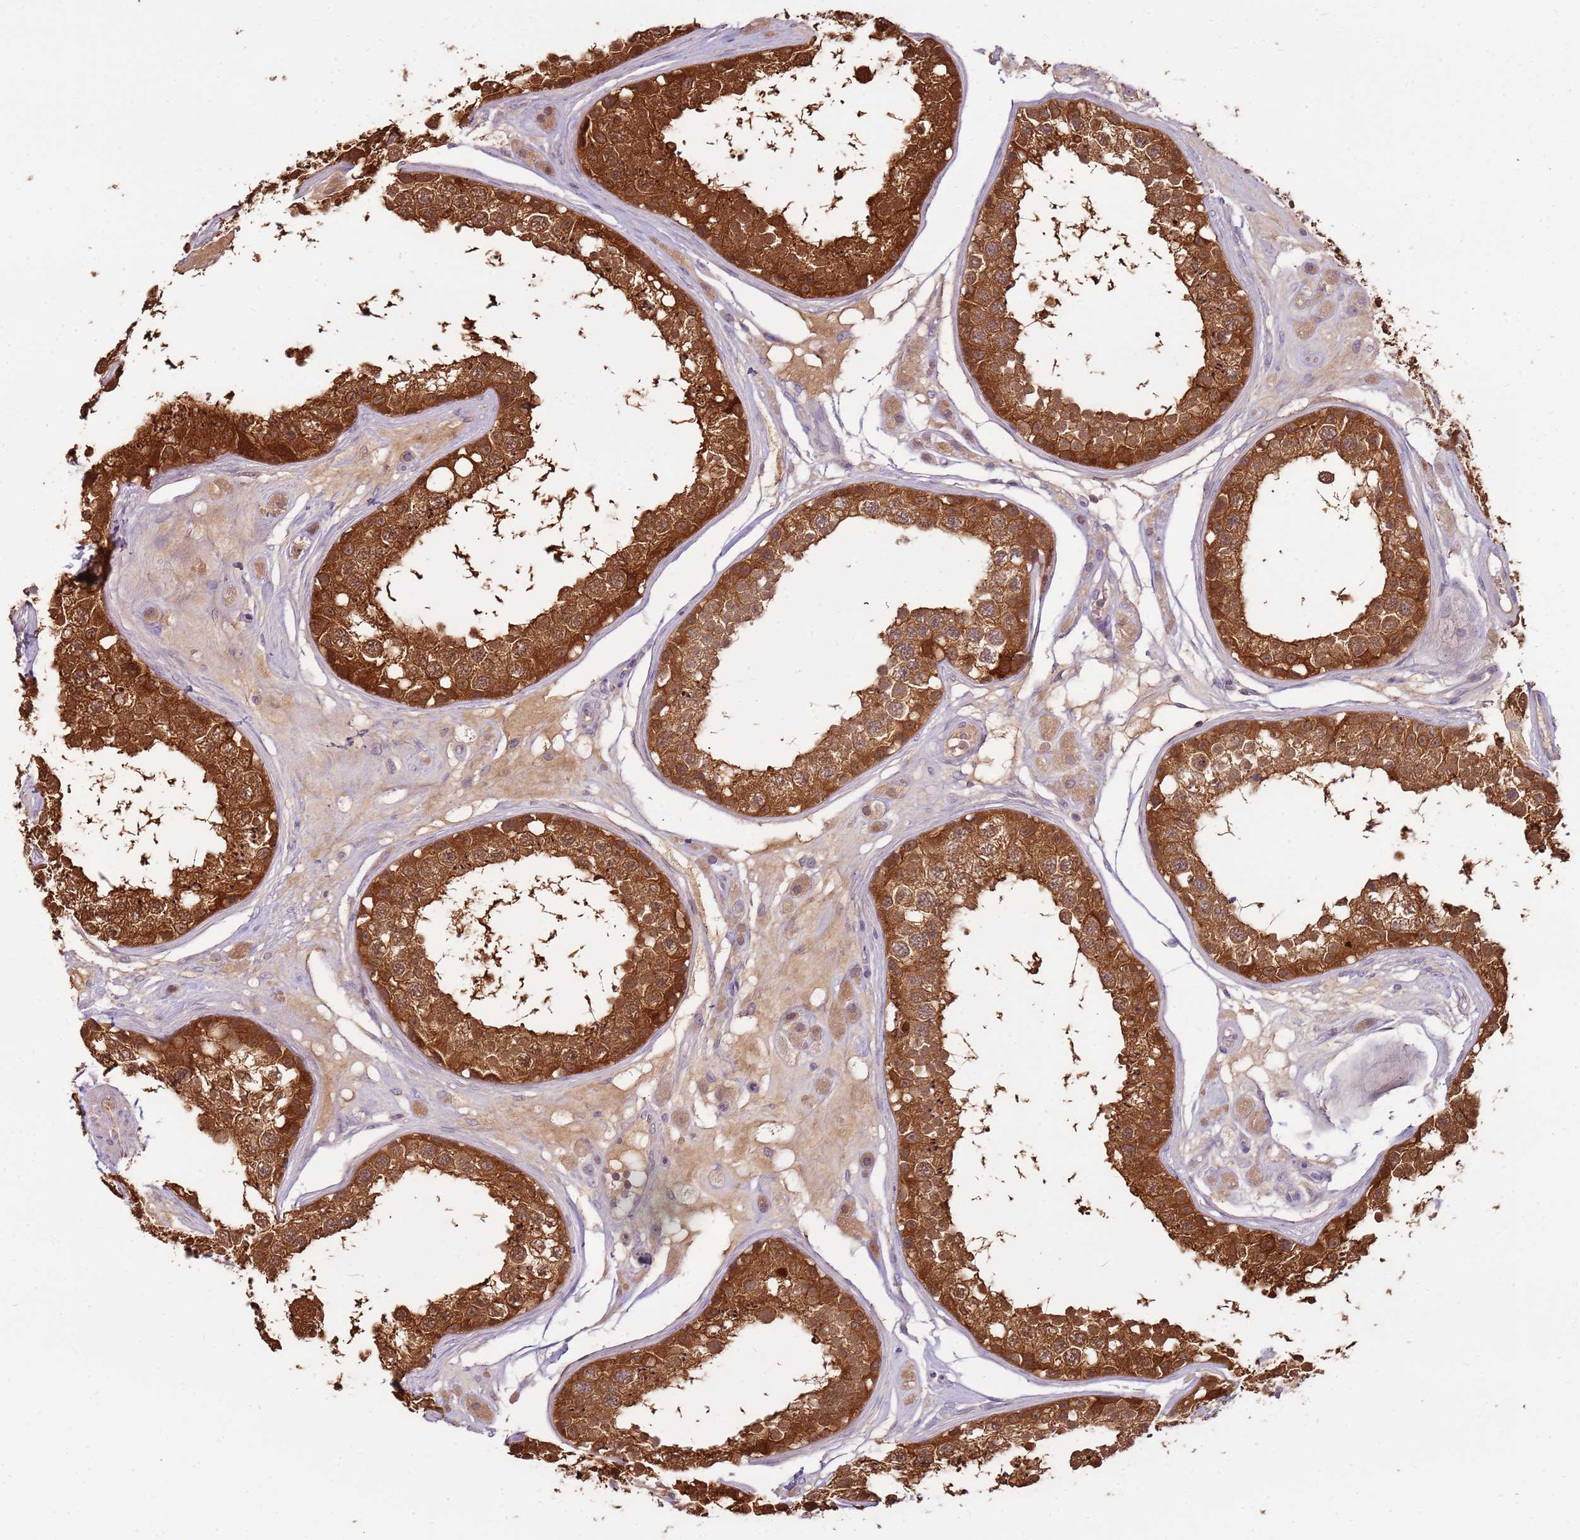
{"staining": {"intensity": "strong", "quantity": ">75%", "location": "cytoplasmic/membranous"}, "tissue": "testis", "cell_type": "Cells in seminiferous ducts", "image_type": "normal", "snomed": [{"axis": "morphology", "description": "Normal tissue, NOS"}, {"axis": "topography", "description": "Testis"}], "caption": "A brown stain shows strong cytoplasmic/membranous staining of a protein in cells in seminiferous ducts of normal human testis. (brown staining indicates protein expression, while blue staining denotes nuclei).", "gene": "ARHGAP5", "patient": {"sex": "male", "age": 25}}